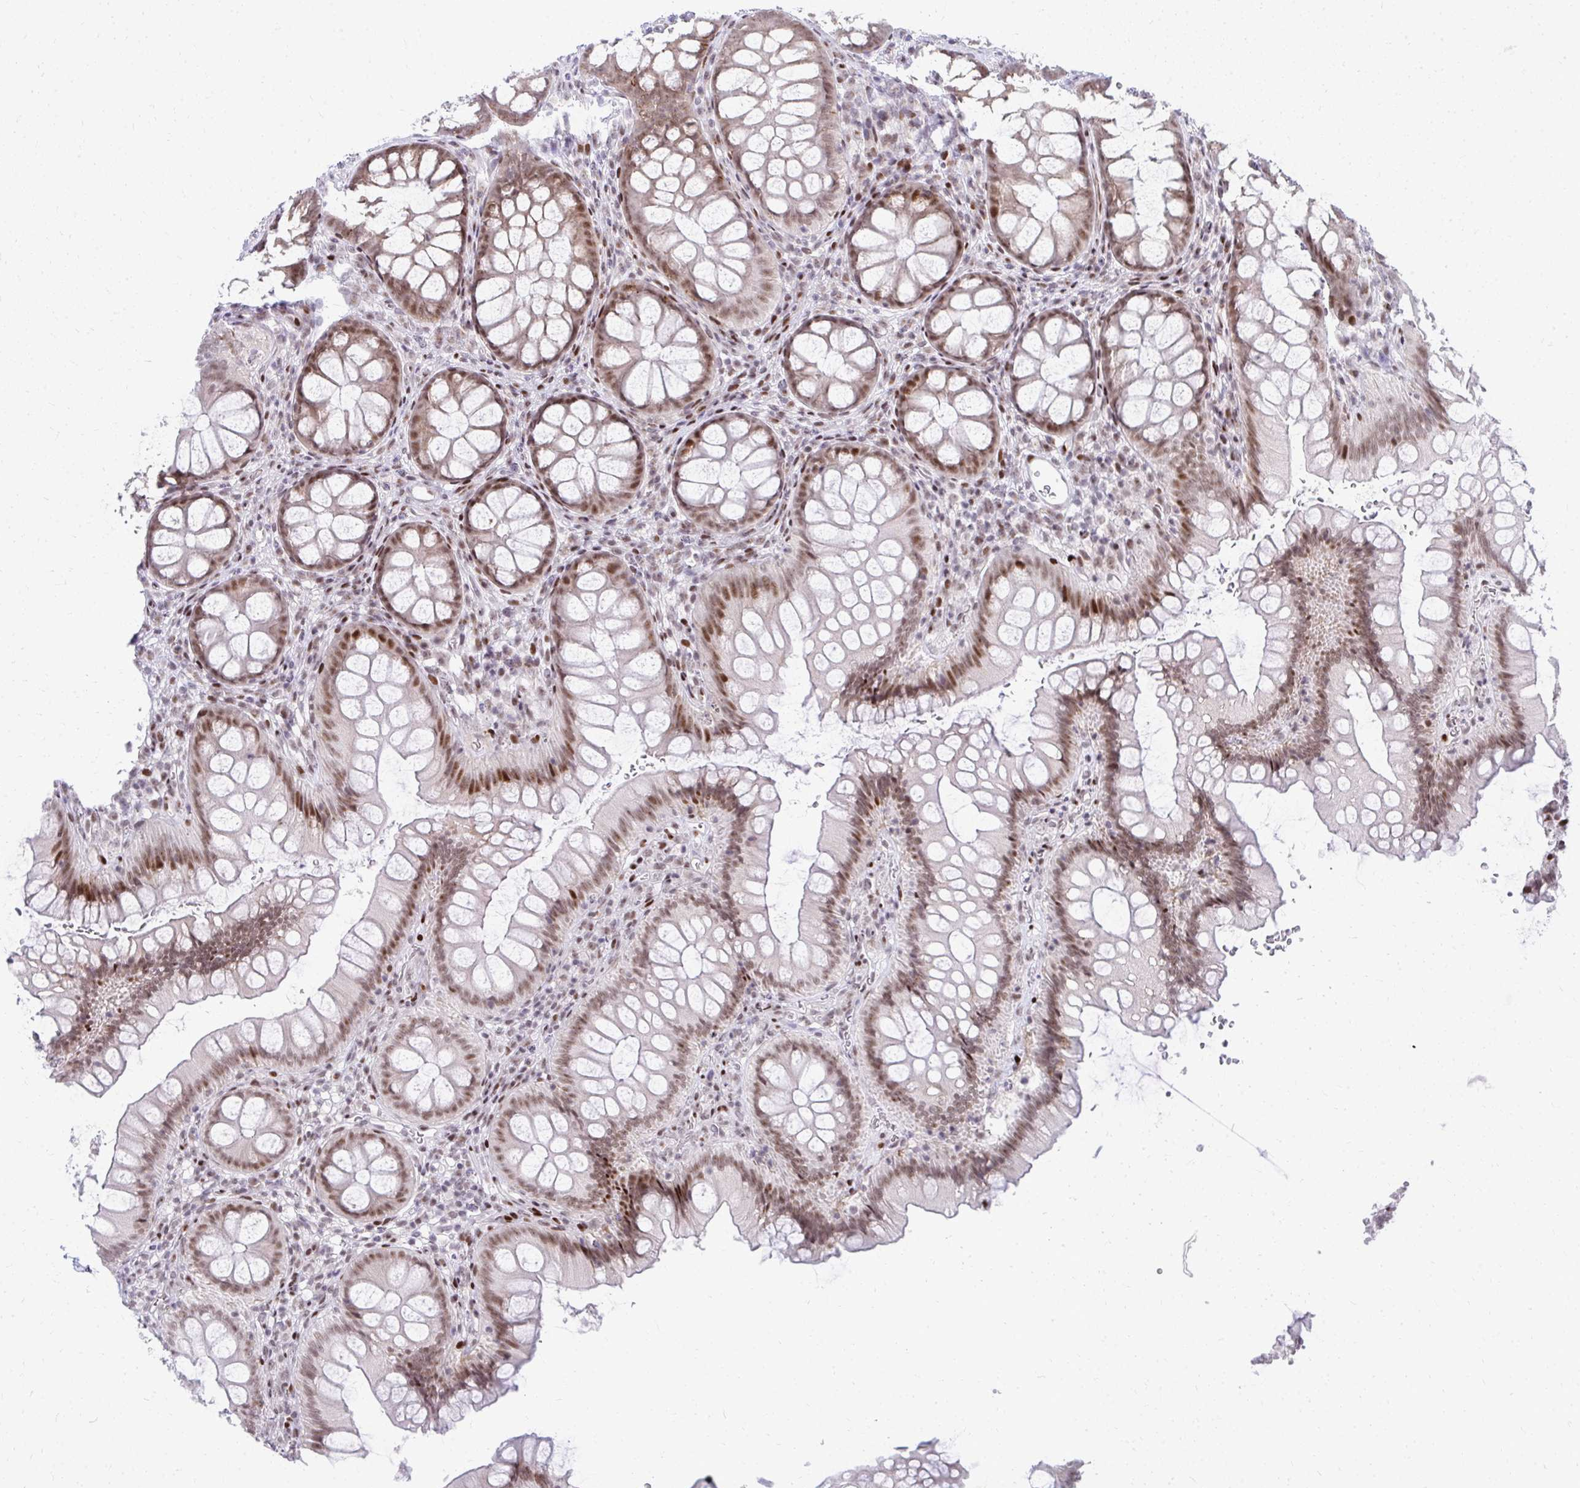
{"staining": {"intensity": "negative", "quantity": "none", "location": "none"}, "tissue": "colon", "cell_type": "Endothelial cells", "image_type": "normal", "snomed": [{"axis": "morphology", "description": "Normal tissue, NOS"}, {"axis": "morphology", "description": "Adenoma, NOS"}, {"axis": "topography", "description": "Soft tissue"}, {"axis": "topography", "description": "Colon"}], "caption": "An image of colon stained for a protein displays no brown staining in endothelial cells.", "gene": "GLDN", "patient": {"sex": "male", "age": 47}}